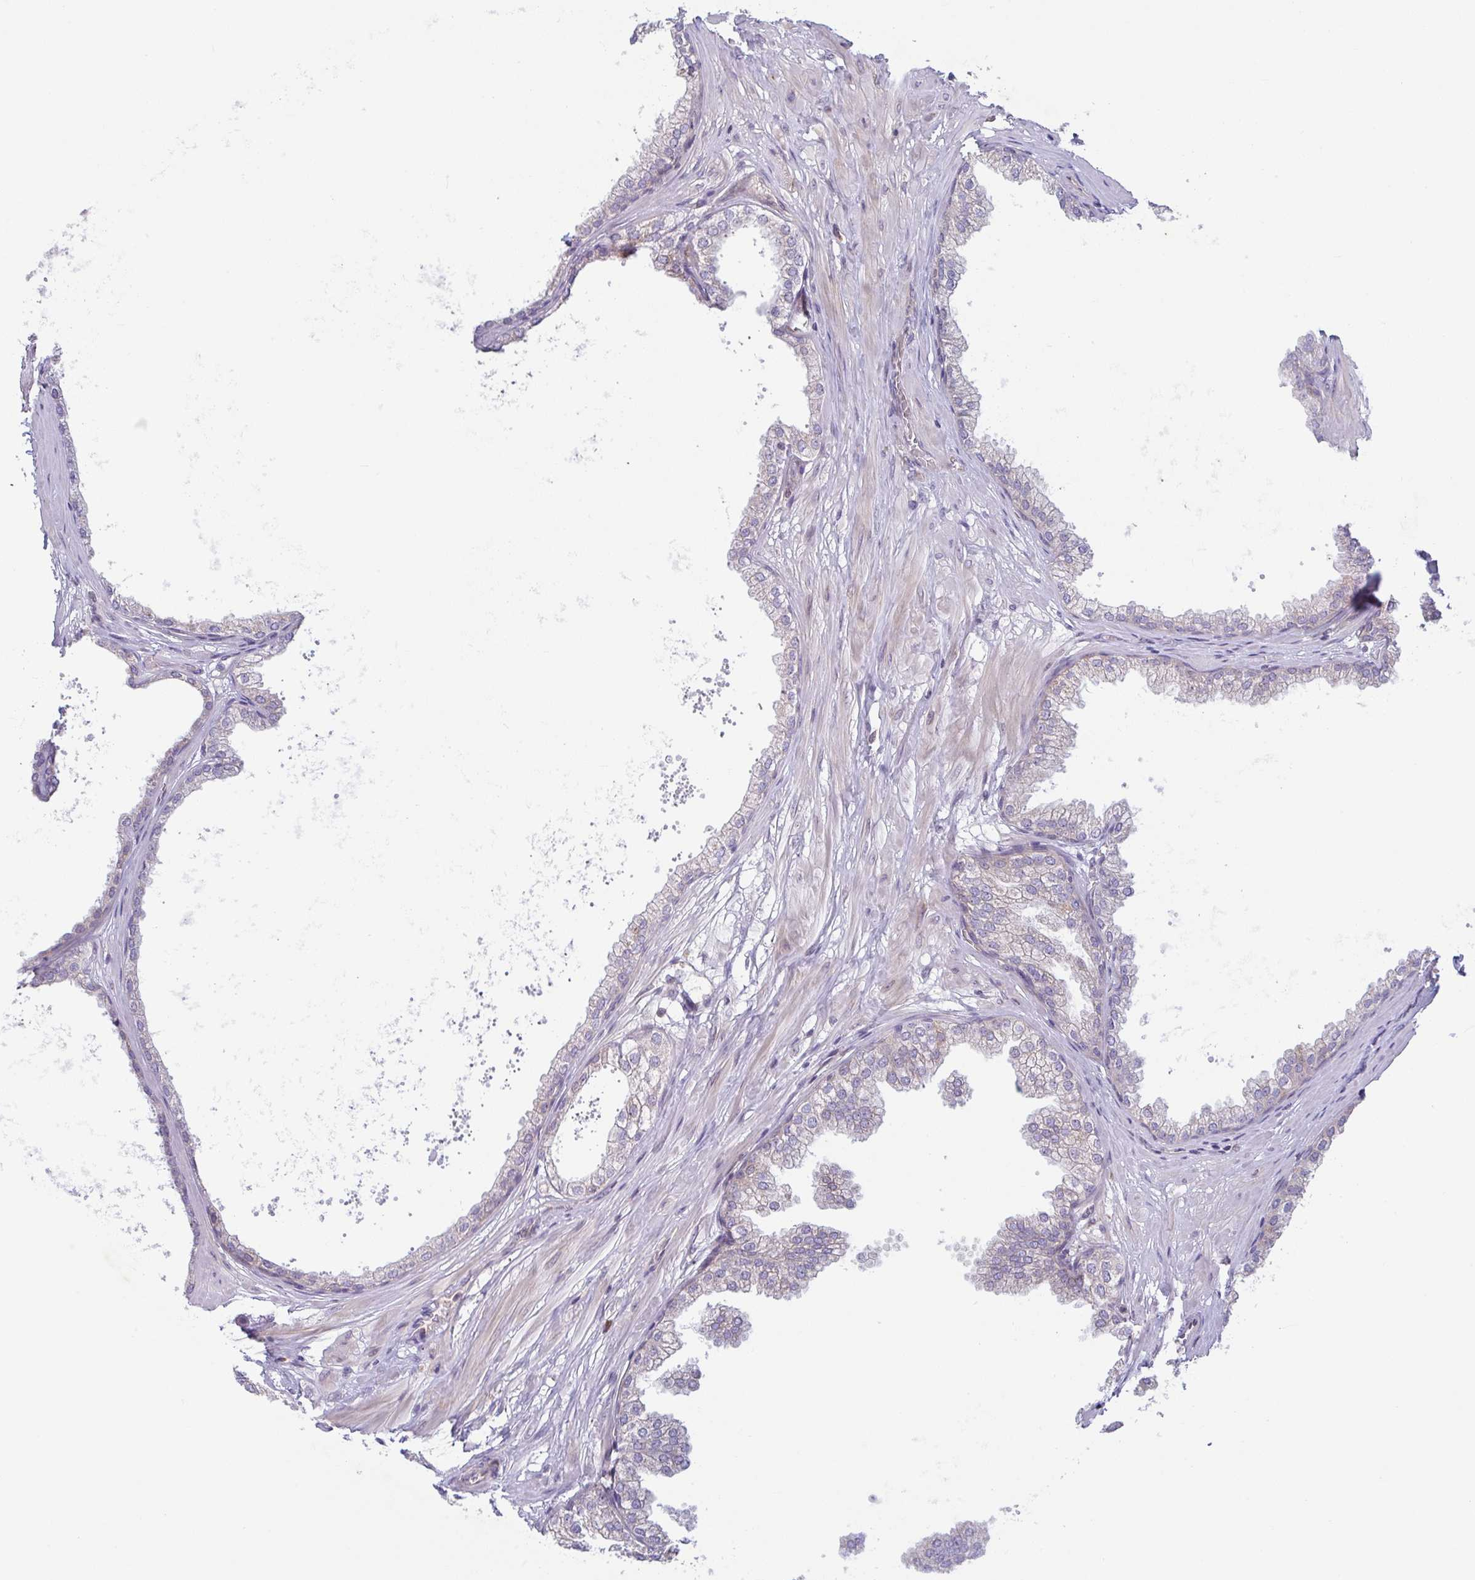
{"staining": {"intensity": "weak", "quantity": "25%-75%", "location": "cytoplasmic/membranous"}, "tissue": "prostate", "cell_type": "Glandular cells", "image_type": "normal", "snomed": [{"axis": "morphology", "description": "Normal tissue, NOS"}, {"axis": "topography", "description": "Prostate"}], "caption": "Immunohistochemical staining of unremarkable prostate displays low levels of weak cytoplasmic/membranous staining in approximately 25%-75% of glandular cells. Using DAB (3,3'-diaminobenzidine) (brown) and hematoxylin (blue) stains, captured at high magnification using brightfield microscopy.", "gene": "RIT1", "patient": {"sex": "male", "age": 37}}